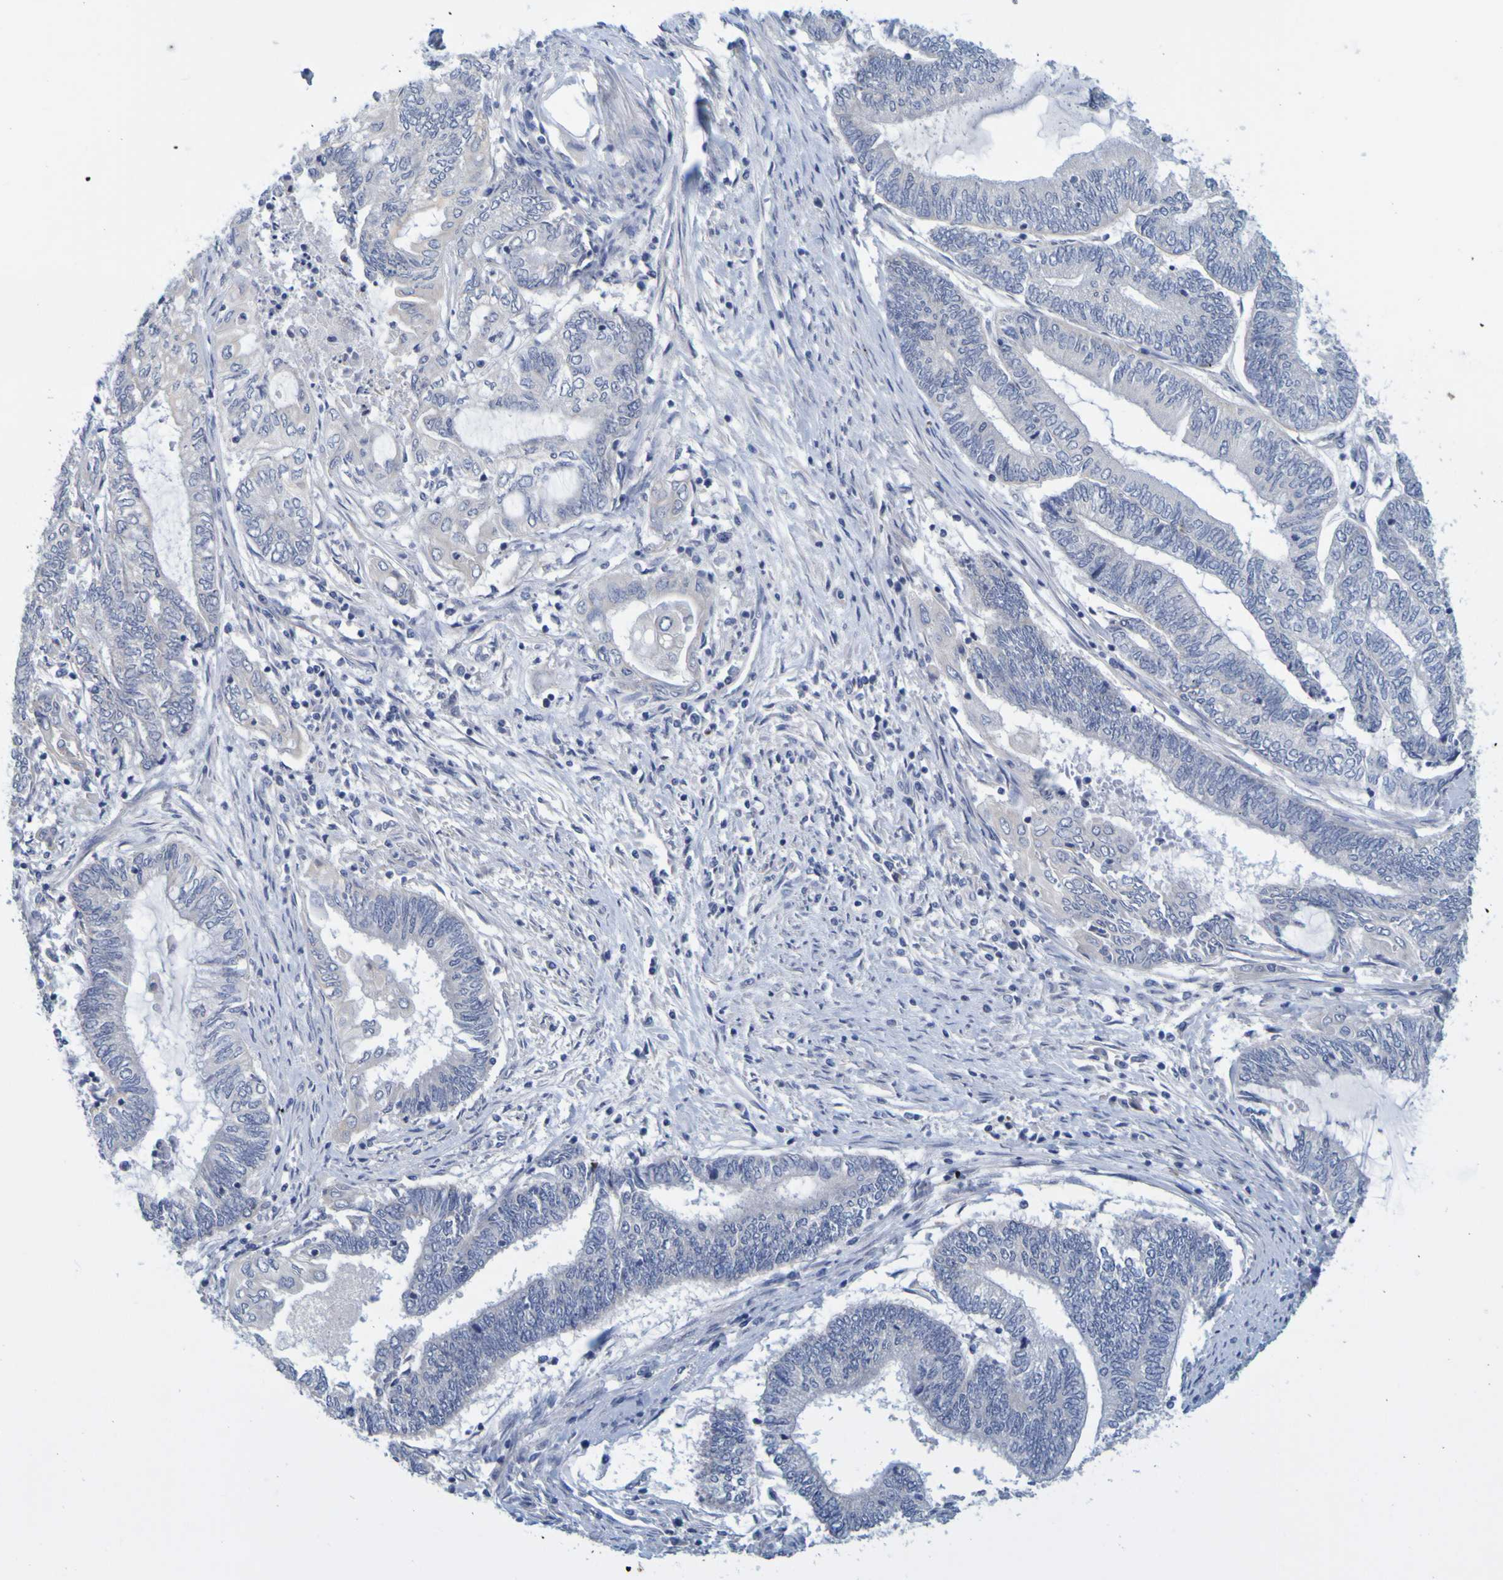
{"staining": {"intensity": "negative", "quantity": "none", "location": "none"}, "tissue": "endometrial cancer", "cell_type": "Tumor cells", "image_type": "cancer", "snomed": [{"axis": "morphology", "description": "Adenocarcinoma, NOS"}, {"axis": "topography", "description": "Uterus"}, {"axis": "topography", "description": "Endometrium"}], "caption": "Protein analysis of endometrial adenocarcinoma reveals no significant expression in tumor cells. (Brightfield microscopy of DAB immunohistochemistry at high magnification).", "gene": "ENDOU", "patient": {"sex": "female", "age": 70}}